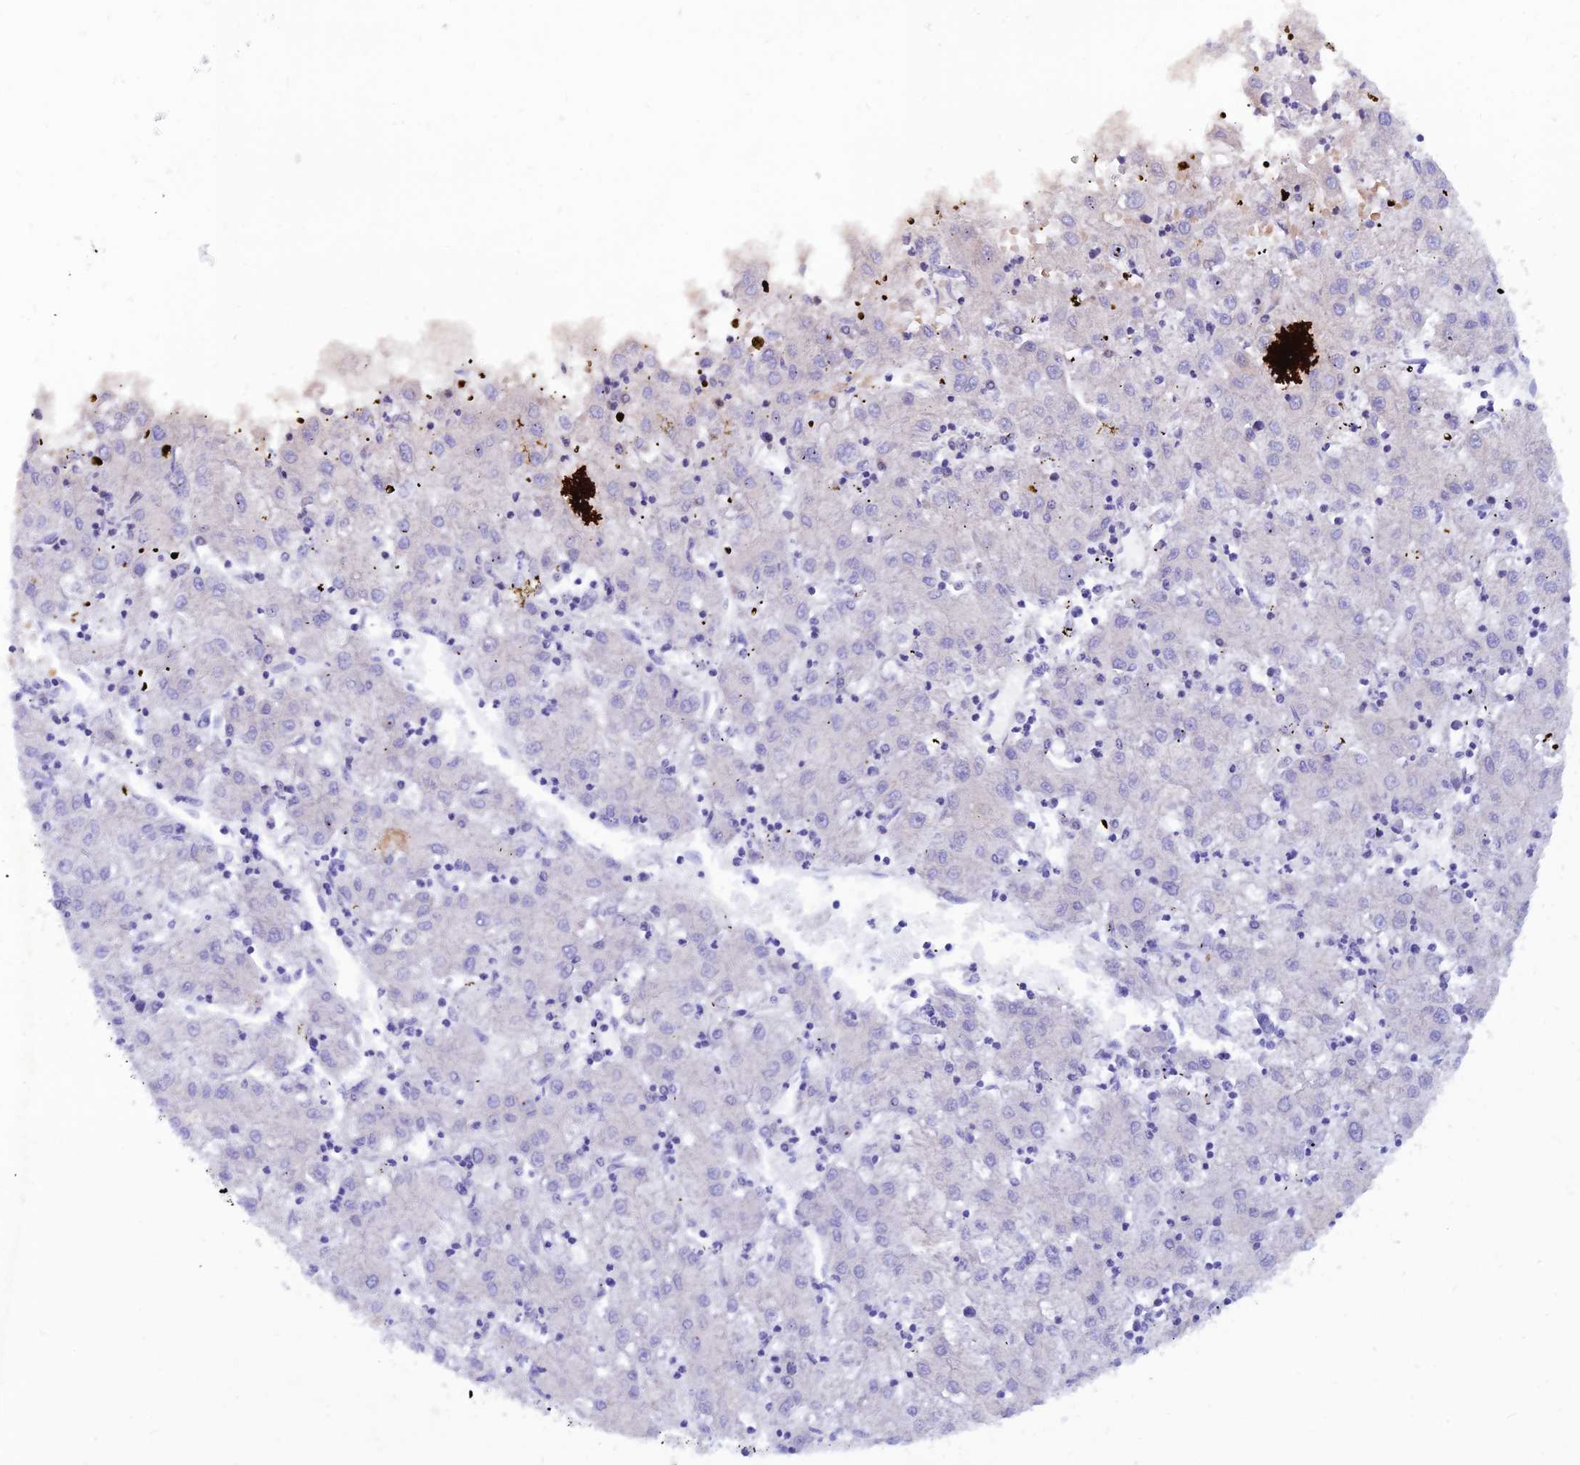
{"staining": {"intensity": "negative", "quantity": "none", "location": "none"}, "tissue": "liver cancer", "cell_type": "Tumor cells", "image_type": "cancer", "snomed": [{"axis": "morphology", "description": "Carcinoma, Hepatocellular, NOS"}, {"axis": "topography", "description": "Liver"}], "caption": "An IHC histopathology image of liver hepatocellular carcinoma is shown. There is no staining in tumor cells of liver hepatocellular carcinoma.", "gene": "GMCL1", "patient": {"sex": "male", "age": 72}}